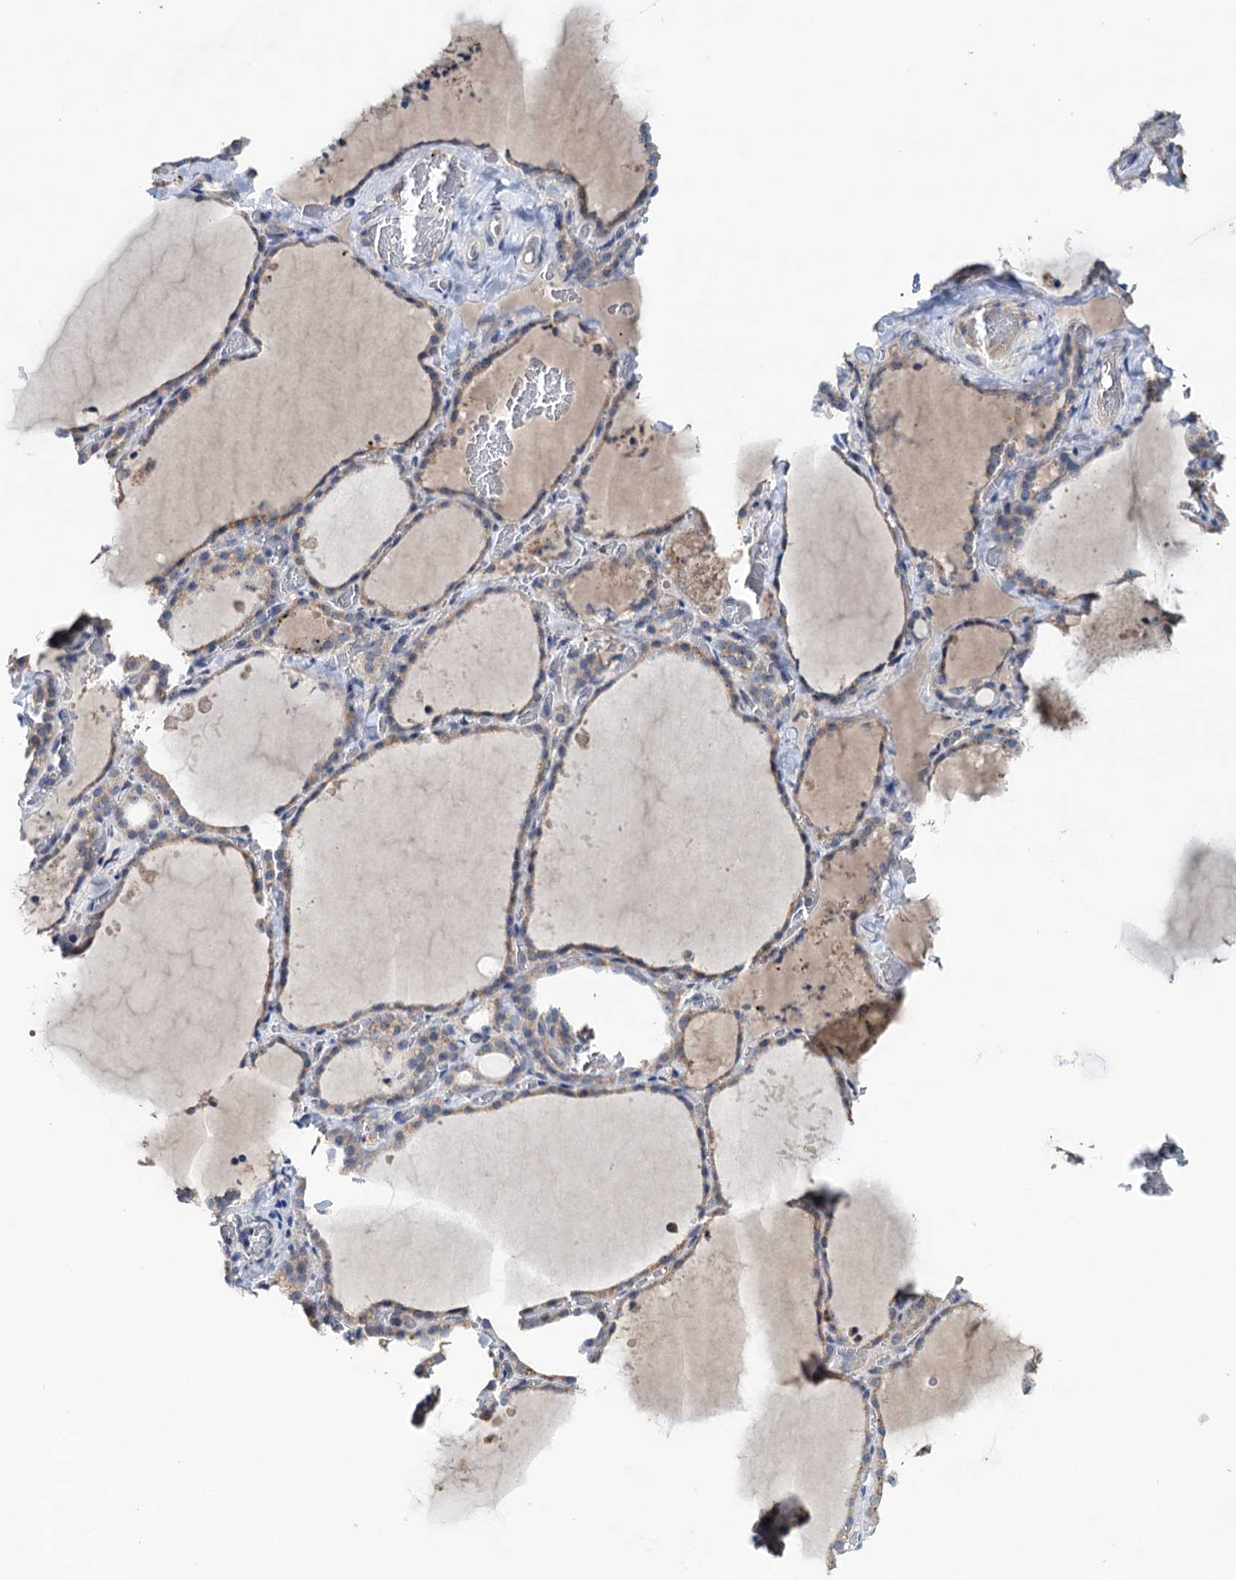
{"staining": {"intensity": "weak", "quantity": ">75%", "location": "cytoplasmic/membranous"}, "tissue": "thyroid gland", "cell_type": "Glandular cells", "image_type": "normal", "snomed": [{"axis": "morphology", "description": "Normal tissue, NOS"}, {"axis": "topography", "description": "Thyroid gland"}], "caption": "Protein analysis of benign thyroid gland exhibits weak cytoplasmic/membranous staining in approximately >75% of glandular cells. (DAB (3,3'-diaminobenzidine) = brown stain, brightfield microscopy at high magnification).", "gene": "HTR3B", "patient": {"sex": "female", "age": 22}}